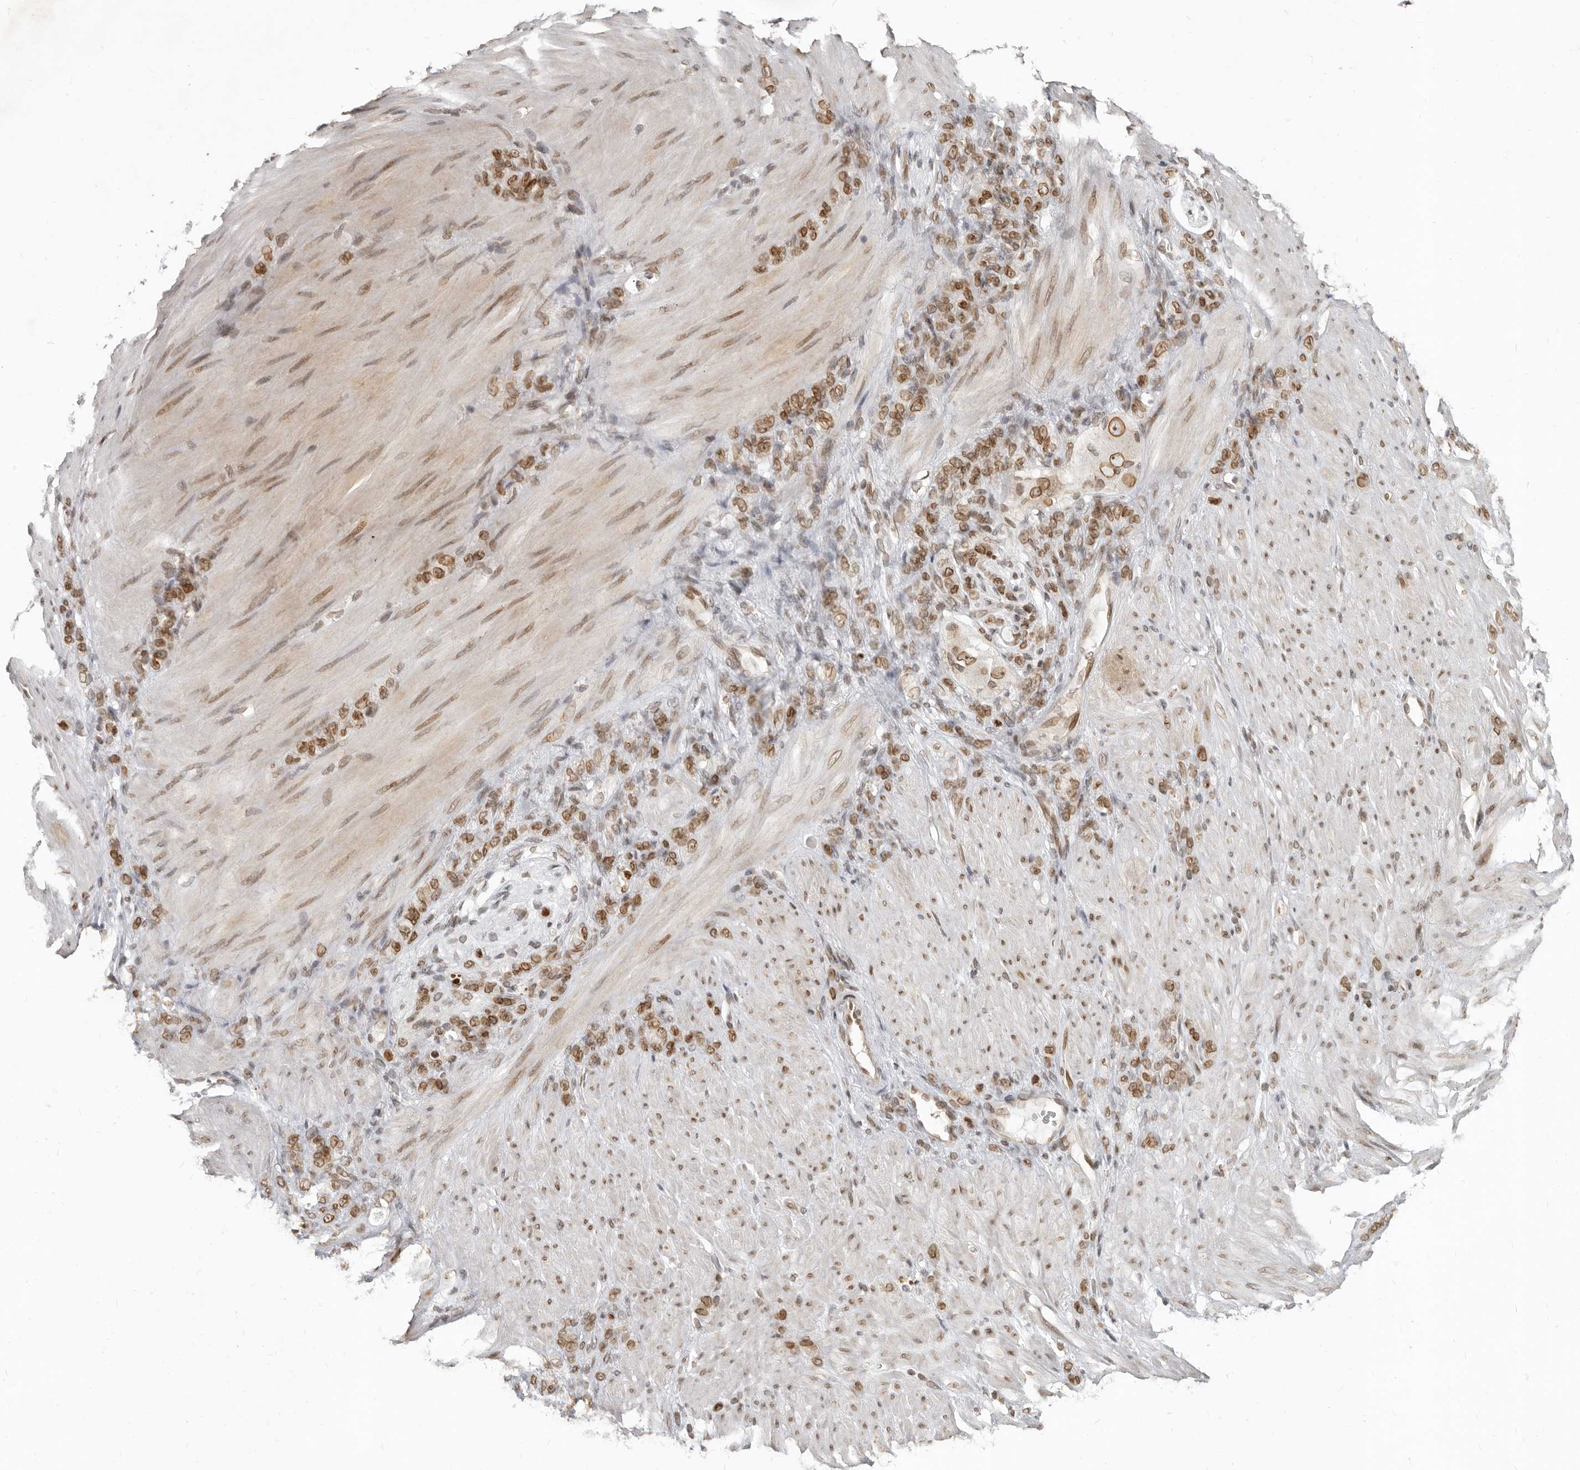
{"staining": {"intensity": "moderate", "quantity": ">75%", "location": "cytoplasmic/membranous,nuclear"}, "tissue": "stomach cancer", "cell_type": "Tumor cells", "image_type": "cancer", "snomed": [{"axis": "morphology", "description": "Normal tissue, NOS"}, {"axis": "morphology", "description": "Adenocarcinoma, NOS"}, {"axis": "topography", "description": "Stomach"}], "caption": "Immunohistochemistry (IHC) photomicrograph of stomach adenocarcinoma stained for a protein (brown), which displays medium levels of moderate cytoplasmic/membranous and nuclear staining in about >75% of tumor cells.", "gene": "NUP153", "patient": {"sex": "male", "age": 82}}